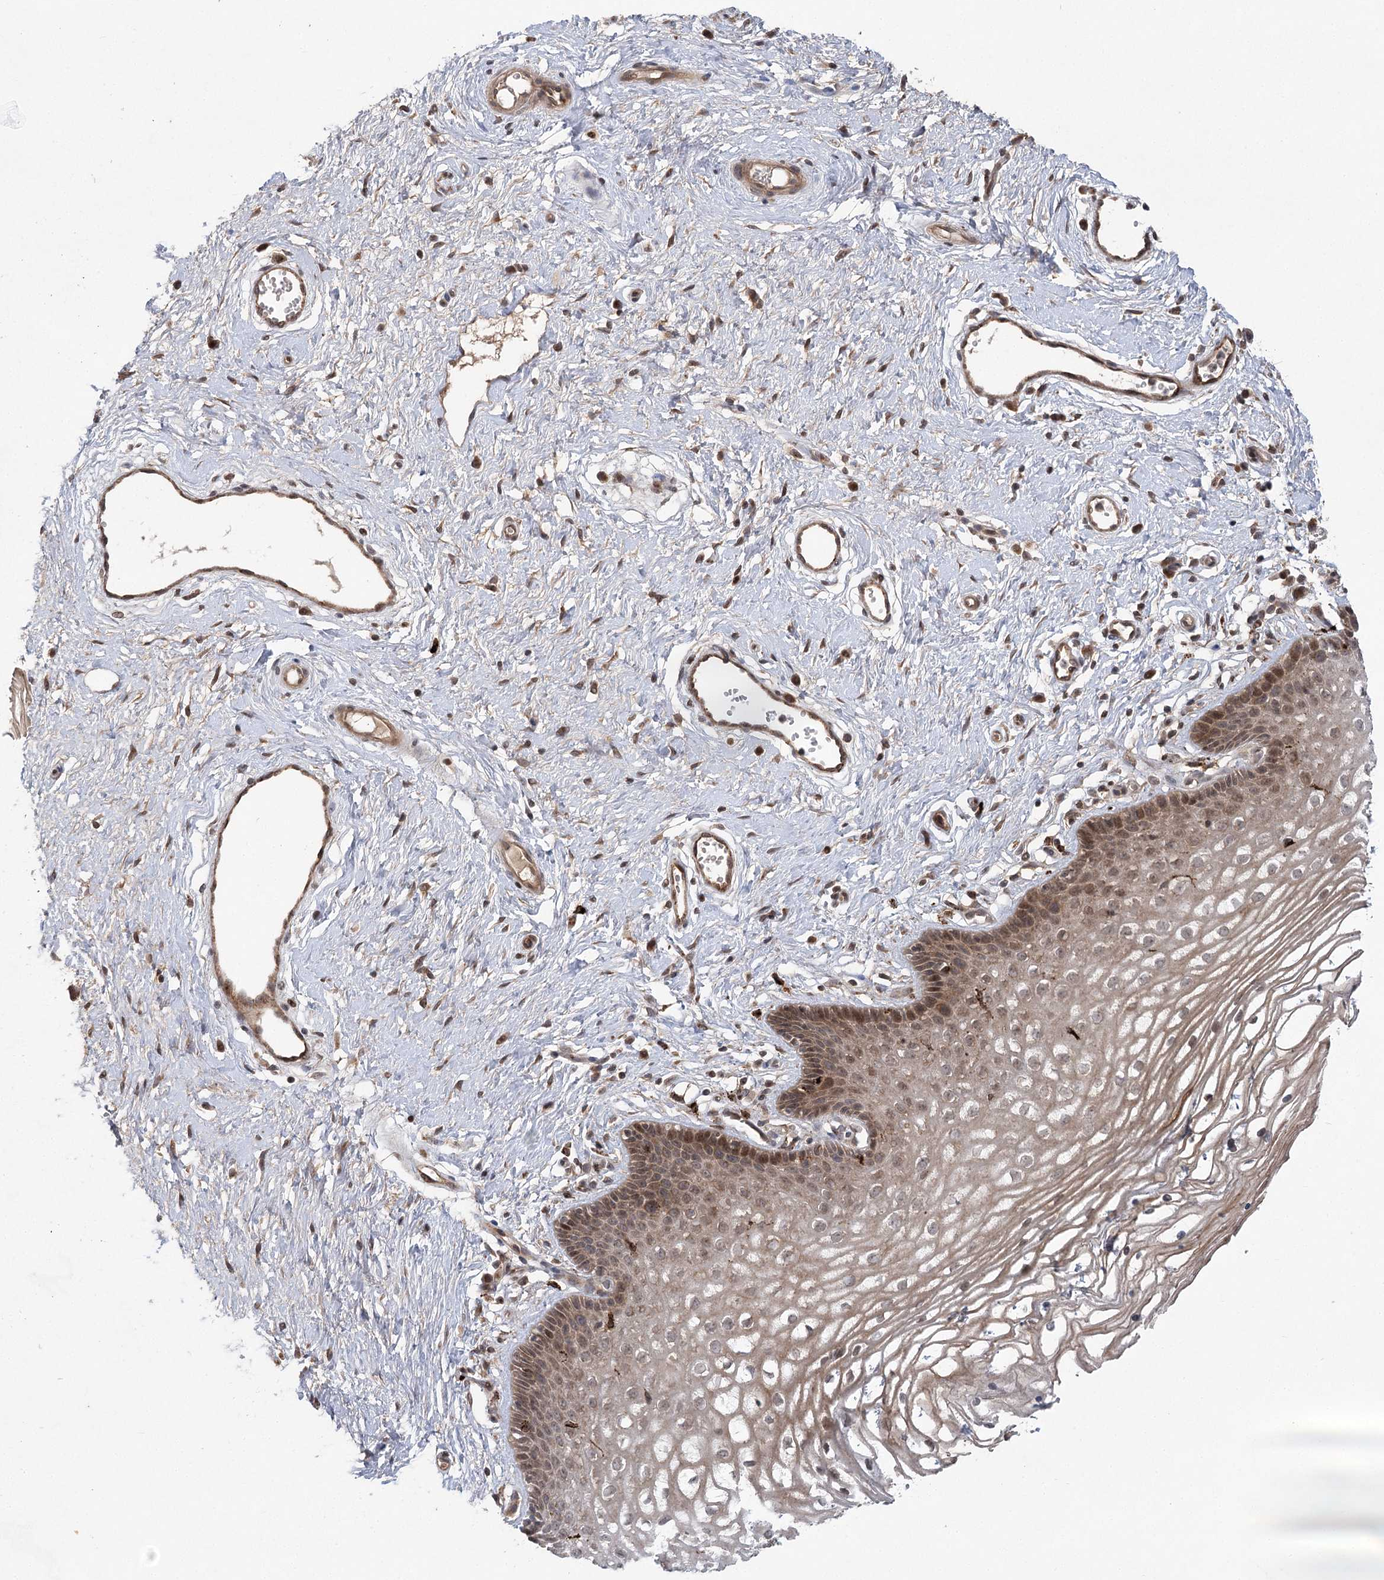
{"staining": {"intensity": "moderate", "quantity": ">75%", "location": "cytoplasmic/membranous"}, "tissue": "vagina", "cell_type": "Squamous epithelial cells", "image_type": "normal", "snomed": [{"axis": "morphology", "description": "Normal tissue, NOS"}, {"axis": "topography", "description": "Vagina"}], "caption": "This image exhibits normal vagina stained with immunohistochemistry to label a protein in brown. The cytoplasmic/membranous of squamous epithelial cells show moderate positivity for the protein. Nuclei are counter-stained blue.", "gene": "METTL24", "patient": {"sex": "female", "age": 46}}